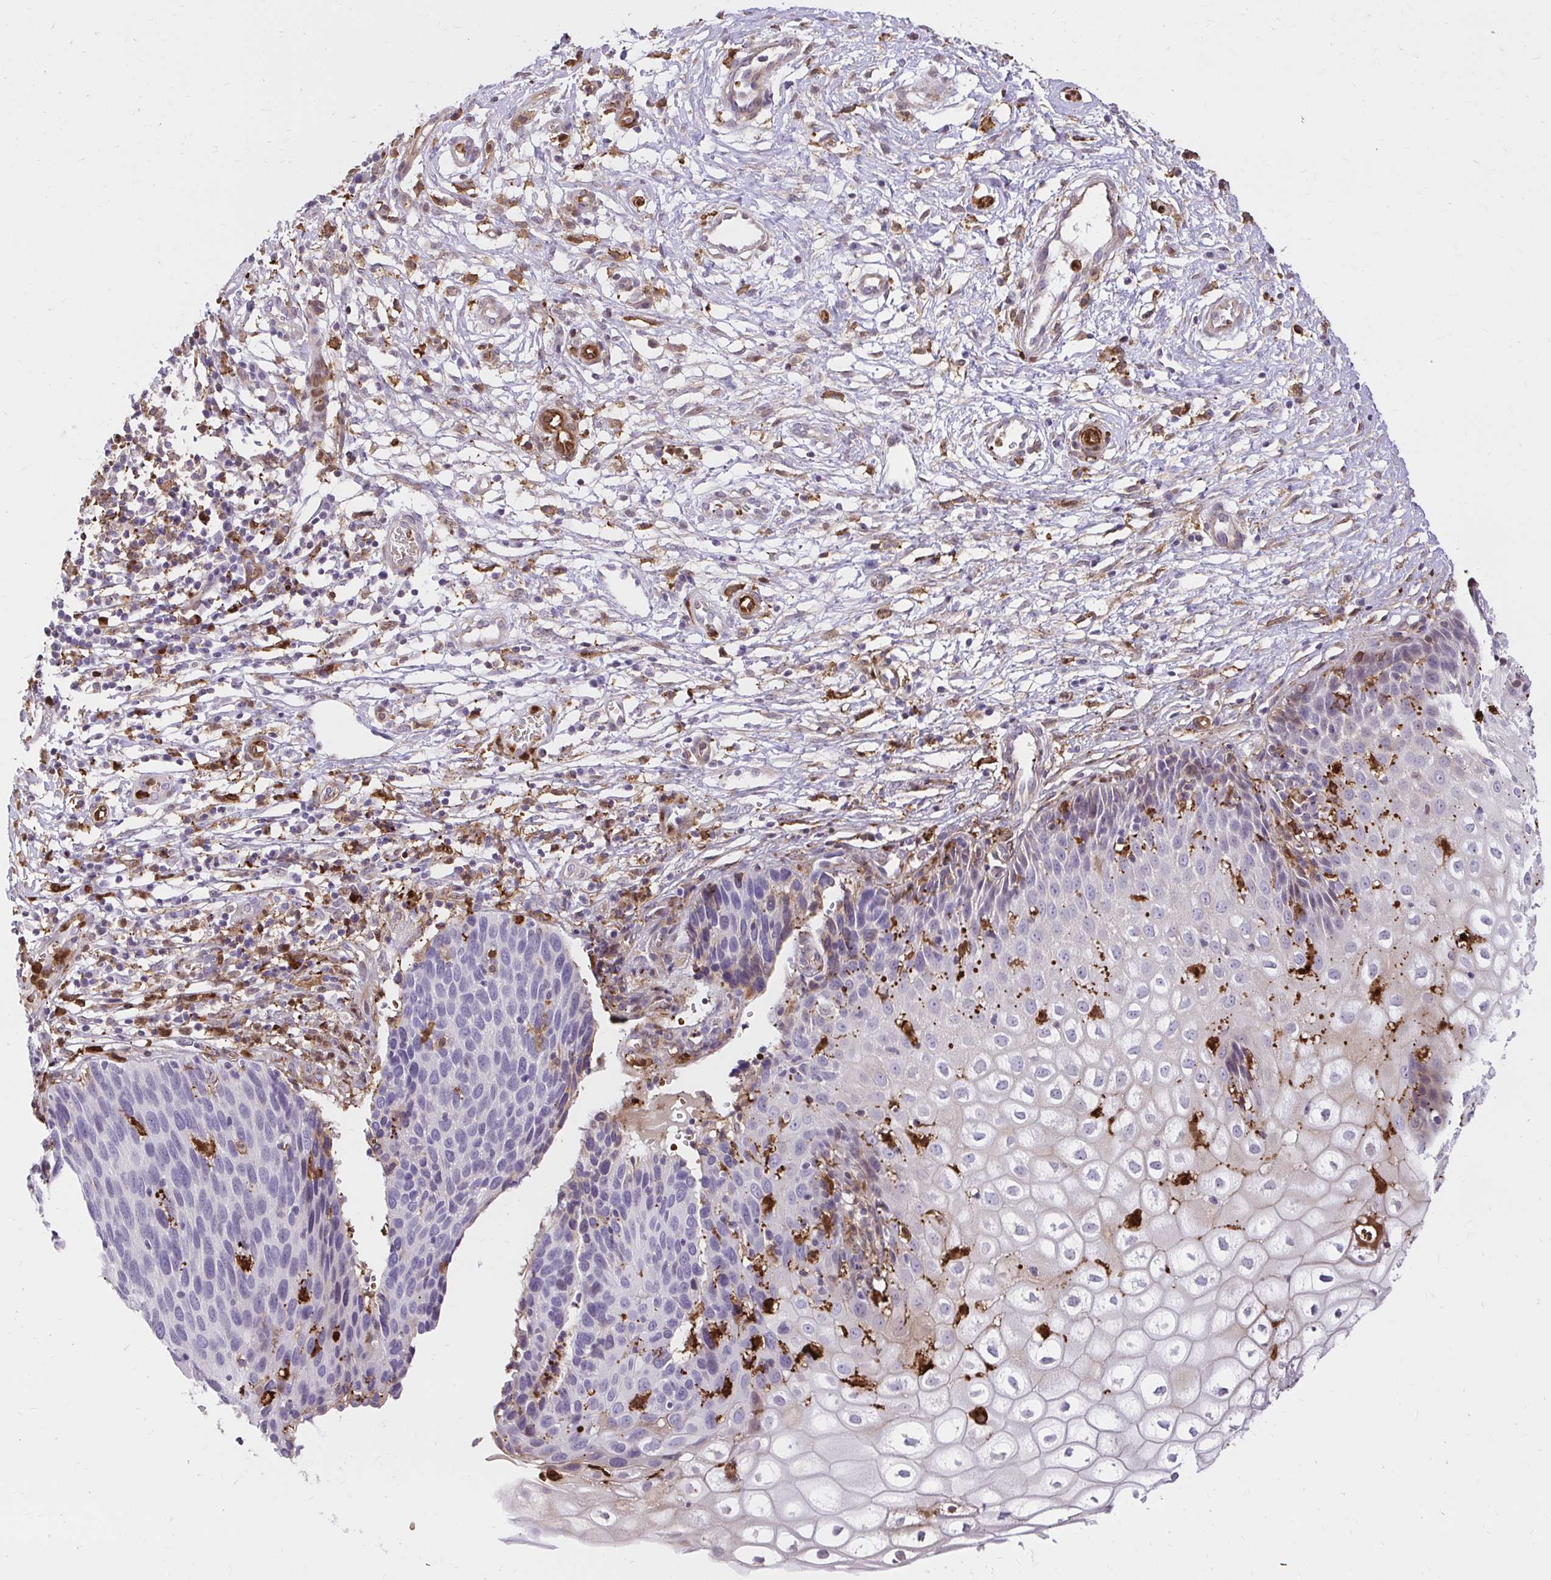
{"staining": {"intensity": "moderate", "quantity": ">75%", "location": "cytoplasmic/membranous"}, "tissue": "cervix", "cell_type": "Glandular cells", "image_type": "normal", "snomed": [{"axis": "morphology", "description": "Normal tissue, NOS"}, {"axis": "topography", "description": "Cervix"}], "caption": "This is an image of immunohistochemistry staining of benign cervix, which shows moderate expression in the cytoplasmic/membranous of glandular cells.", "gene": "GSN", "patient": {"sex": "female", "age": 36}}